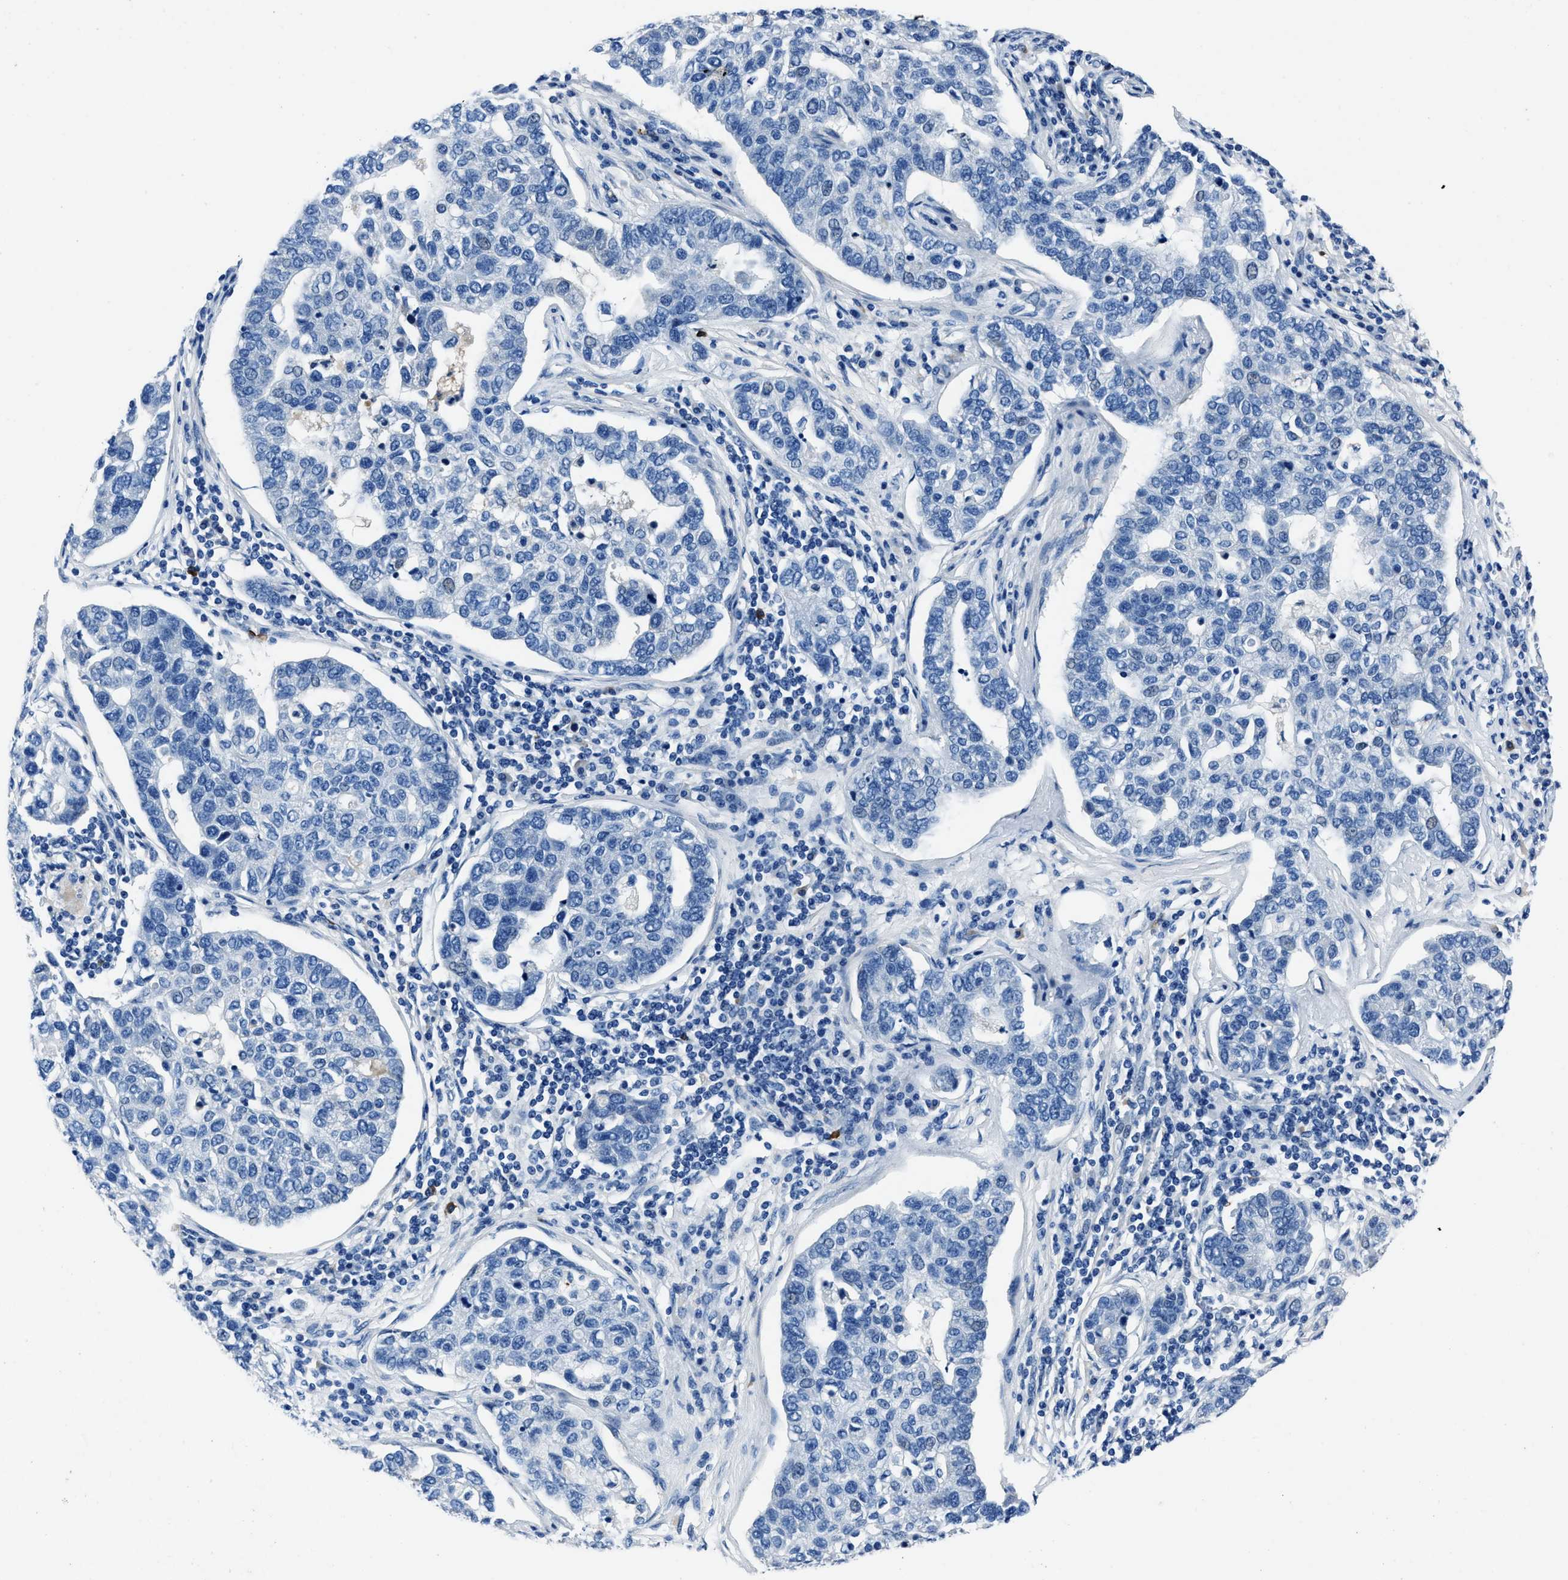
{"staining": {"intensity": "negative", "quantity": "none", "location": "none"}, "tissue": "pancreatic cancer", "cell_type": "Tumor cells", "image_type": "cancer", "snomed": [{"axis": "morphology", "description": "Adenocarcinoma, NOS"}, {"axis": "topography", "description": "Pancreas"}], "caption": "DAB immunohistochemical staining of adenocarcinoma (pancreatic) displays no significant staining in tumor cells. Nuclei are stained in blue.", "gene": "NACAD", "patient": {"sex": "female", "age": 61}}